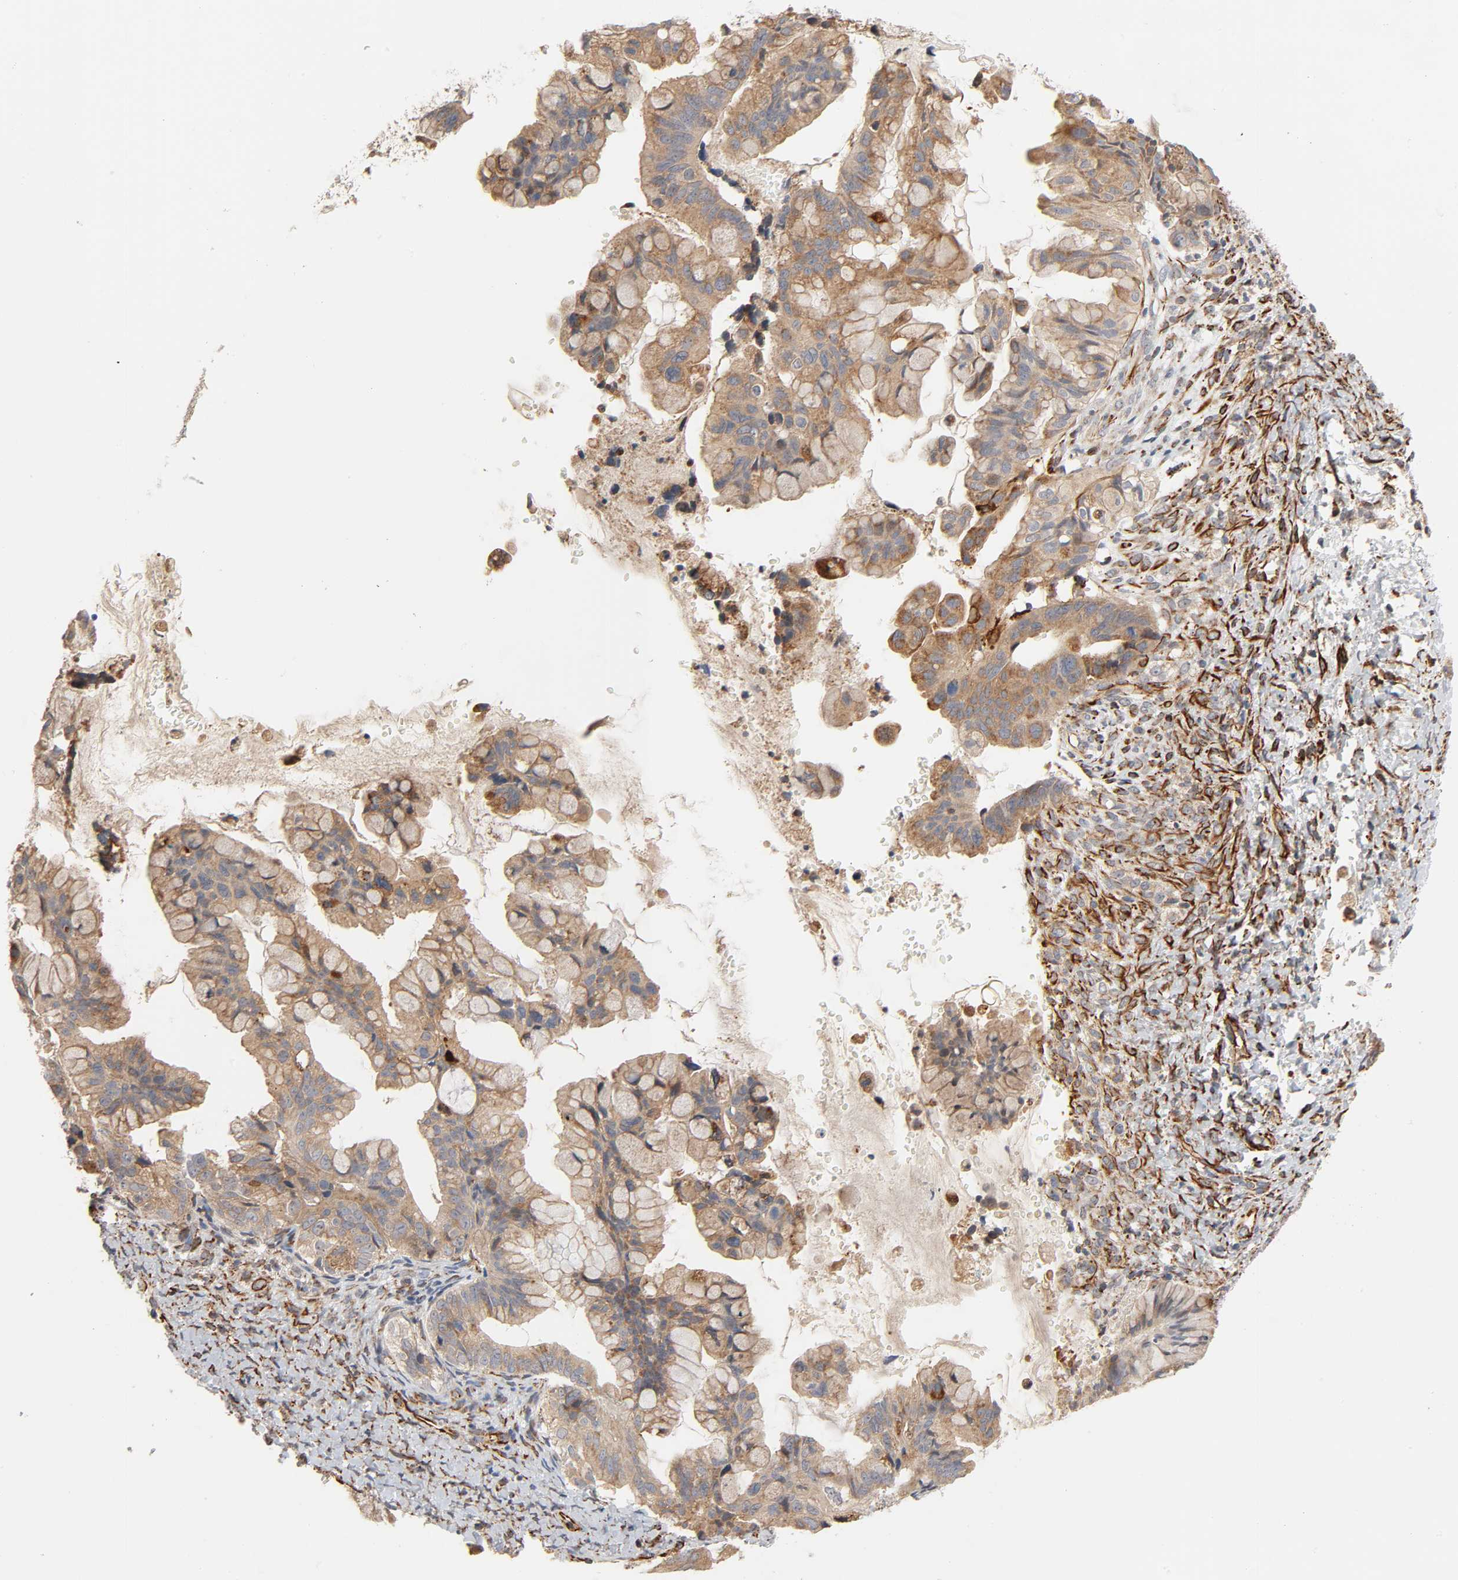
{"staining": {"intensity": "moderate", "quantity": ">75%", "location": "cytoplasmic/membranous"}, "tissue": "ovarian cancer", "cell_type": "Tumor cells", "image_type": "cancer", "snomed": [{"axis": "morphology", "description": "Cystadenocarcinoma, mucinous, NOS"}, {"axis": "topography", "description": "Ovary"}], "caption": "Moderate cytoplasmic/membranous positivity for a protein is seen in approximately >75% of tumor cells of ovarian cancer (mucinous cystadenocarcinoma) using immunohistochemistry (IHC).", "gene": "REEP6", "patient": {"sex": "female", "age": 36}}